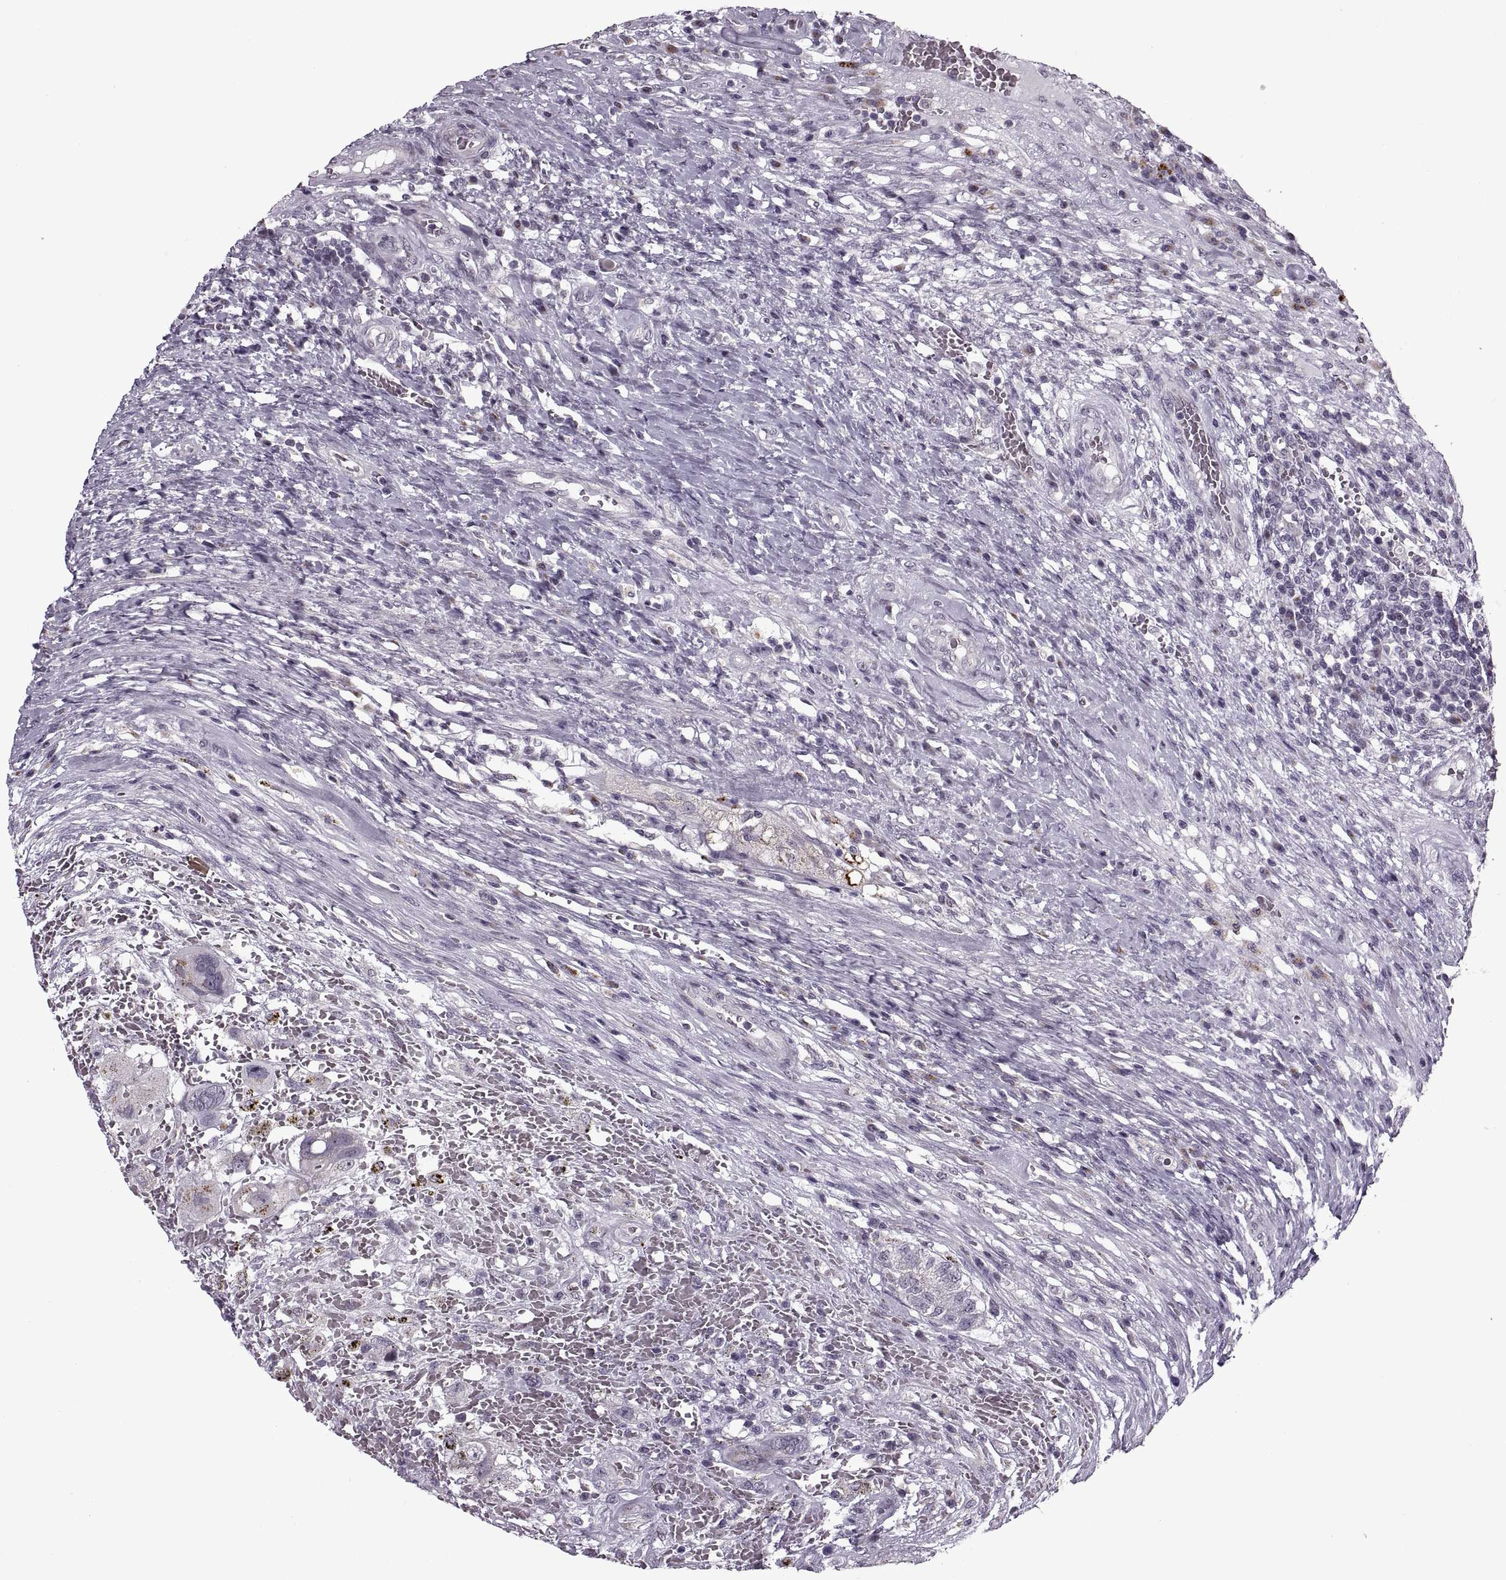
{"staining": {"intensity": "negative", "quantity": "none", "location": "none"}, "tissue": "testis cancer", "cell_type": "Tumor cells", "image_type": "cancer", "snomed": [{"axis": "morphology", "description": "Carcinoma, Embryonal, NOS"}, {"axis": "topography", "description": "Testis"}], "caption": "IHC of testis embryonal carcinoma reveals no staining in tumor cells. (DAB (3,3'-diaminobenzidine) IHC with hematoxylin counter stain).", "gene": "PRSS37", "patient": {"sex": "male", "age": 26}}